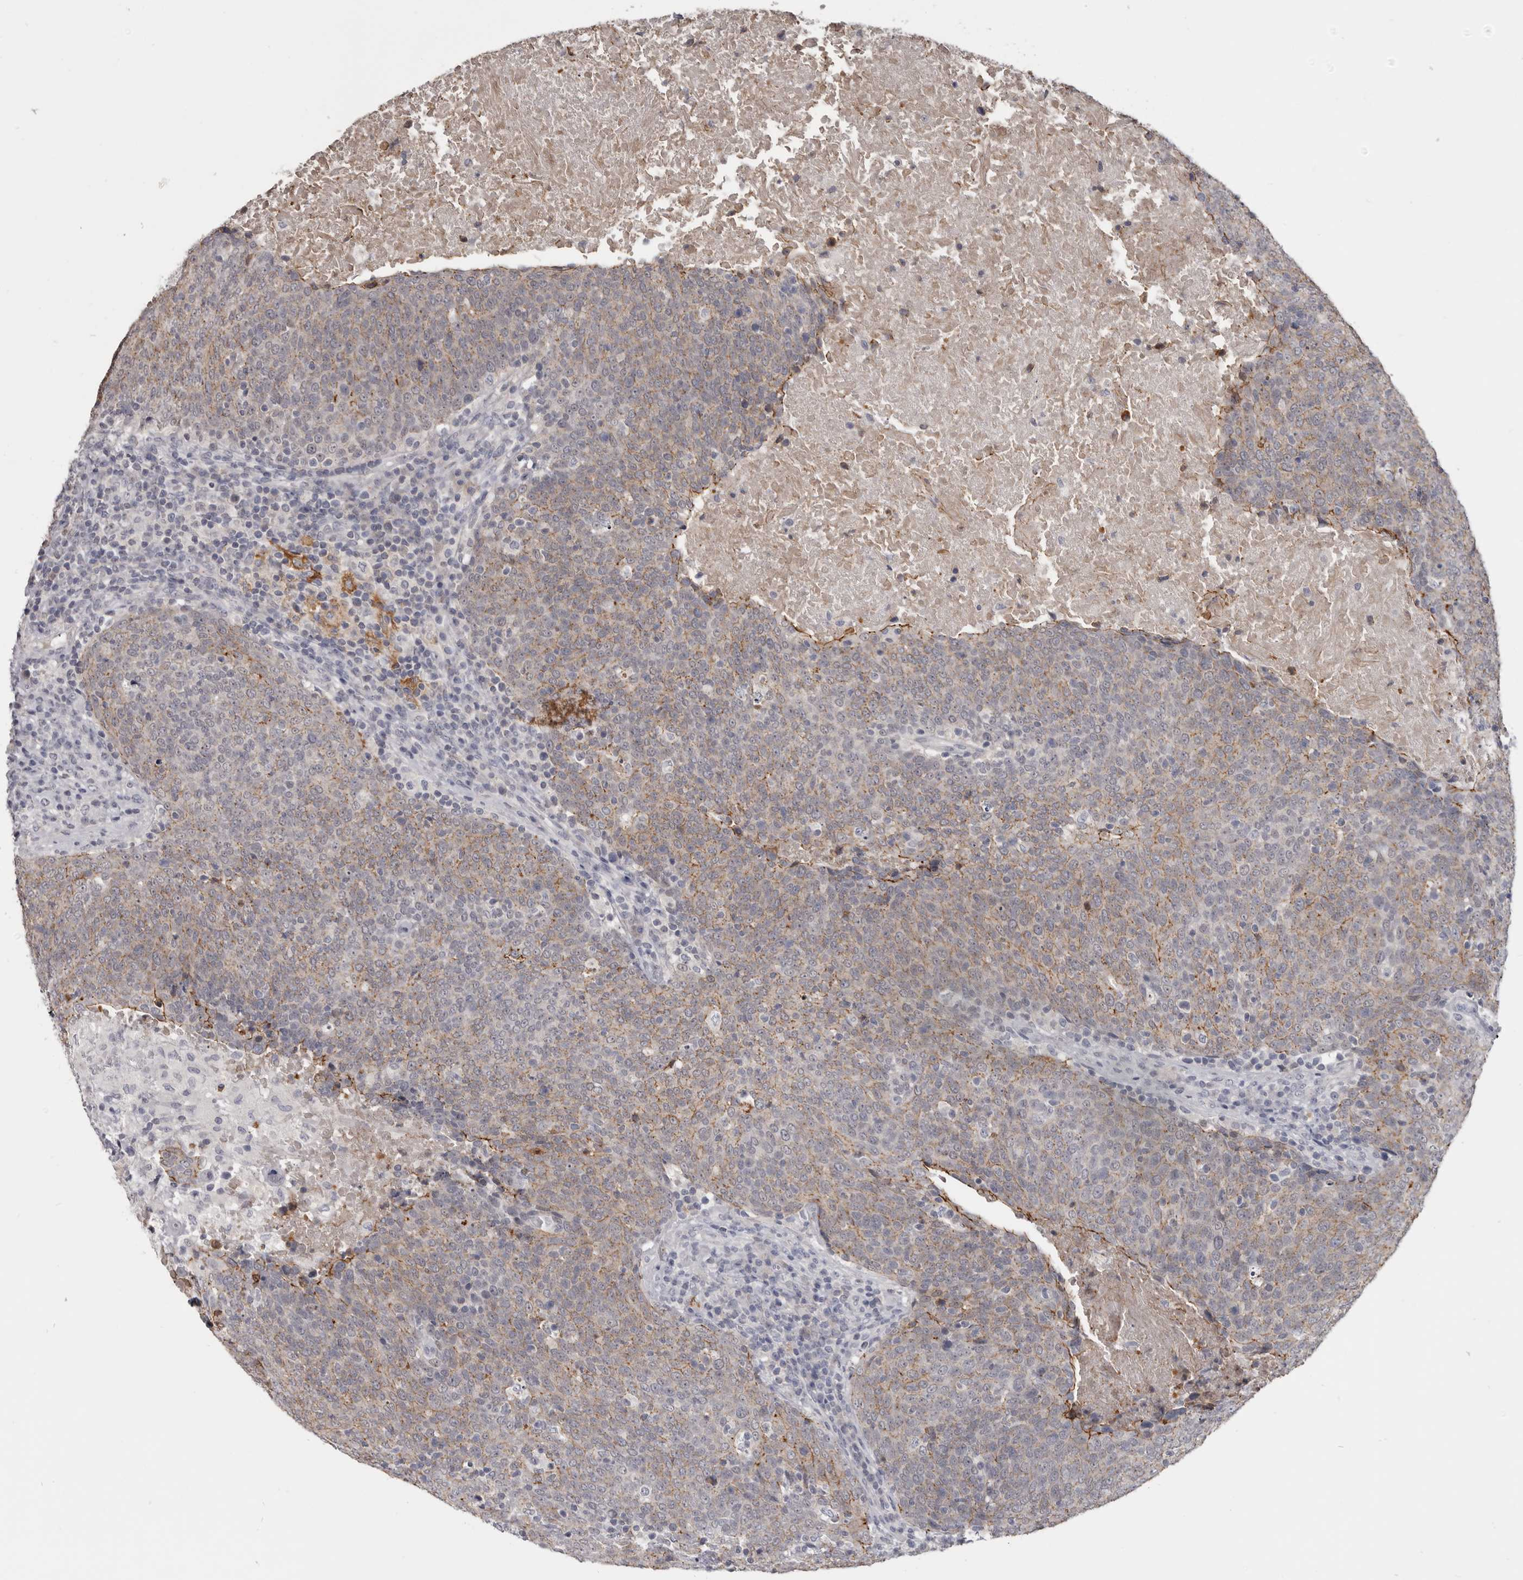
{"staining": {"intensity": "moderate", "quantity": "25%-75%", "location": "cytoplasmic/membranous"}, "tissue": "head and neck cancer", "cell_type": "Tumor cells", "image_type": "cancer", "snomed": [{"axis": "morphology", "description": "Squamous cell carcinoma, NOS"}, {"axis": "morphology", "description": "Squamous cell carcinoma, metastatic, NOS"}, {"axis": "topography", "description": "Lymph node"}, {"axis": "topography", "description": "Head-Neck"}], "caption": "Protein expression analysis of human squamous cell carcinoma (head and neck) reveals moderate cytoplasmic/membranous expression in about 25%-75% of tumor cells.", "gene": "CGN", "patient": {"sex": "male", "age": 62}}